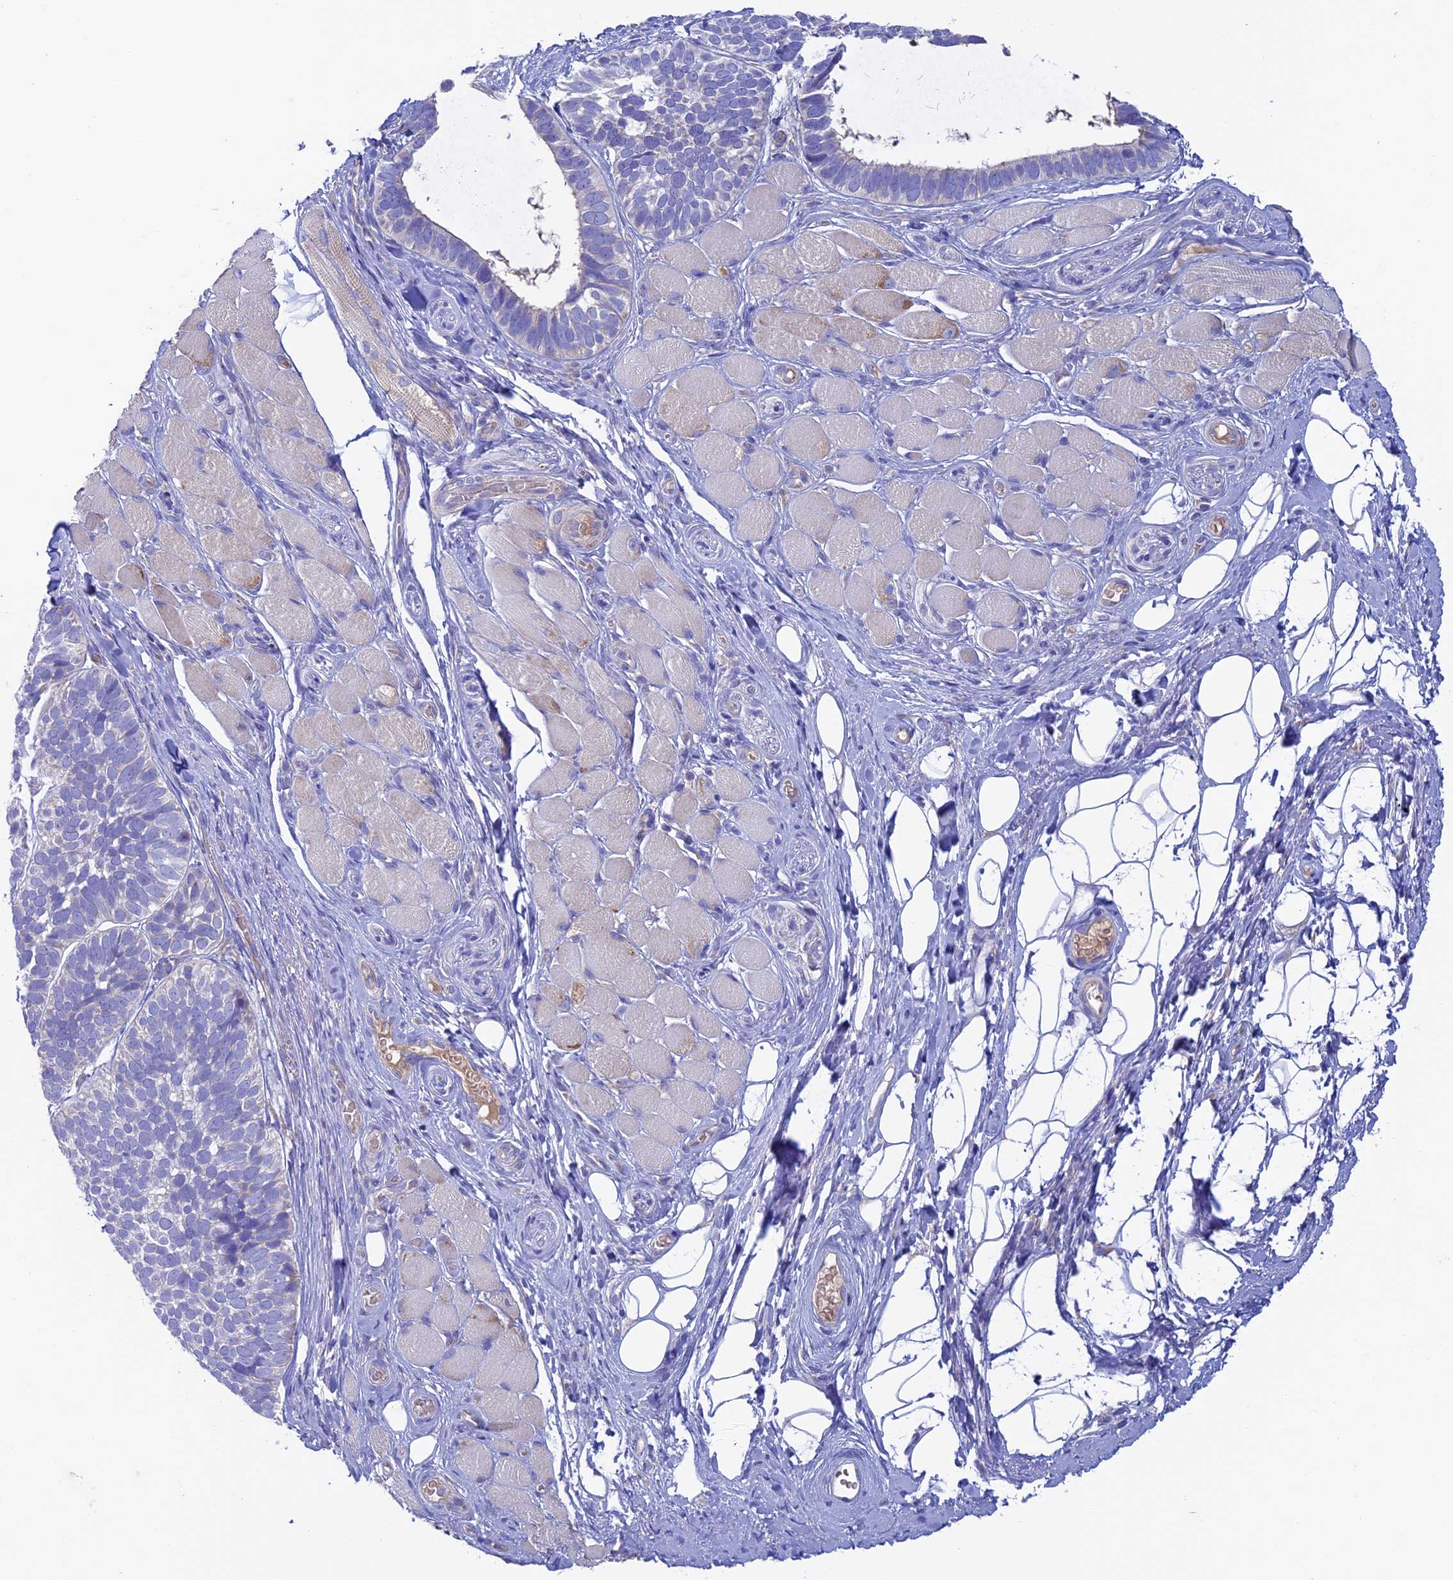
{"staining": {"intensity": "negative", "quantity": "none", "location": "none"}, "tissue": "skin cancer", "cell_type": "Tumor cells", "image_type": "cancer", "snomed": [{"axis": "morphology", "description": "Basal cell carcinoma"}, {"axis": "topography", "description": "Skin"}], "caption": "Immunohistochemical staining of human skin basal cell carcinoma shows no significant expression in tumor cells. The staining is performed using DAB (3,3'-diaminobenzidine) brown chromogen with nuclei counter-stained in using hematoxylin.", "gene": "SLC15A5", "patient": {"sex": "male", "age": 62}}